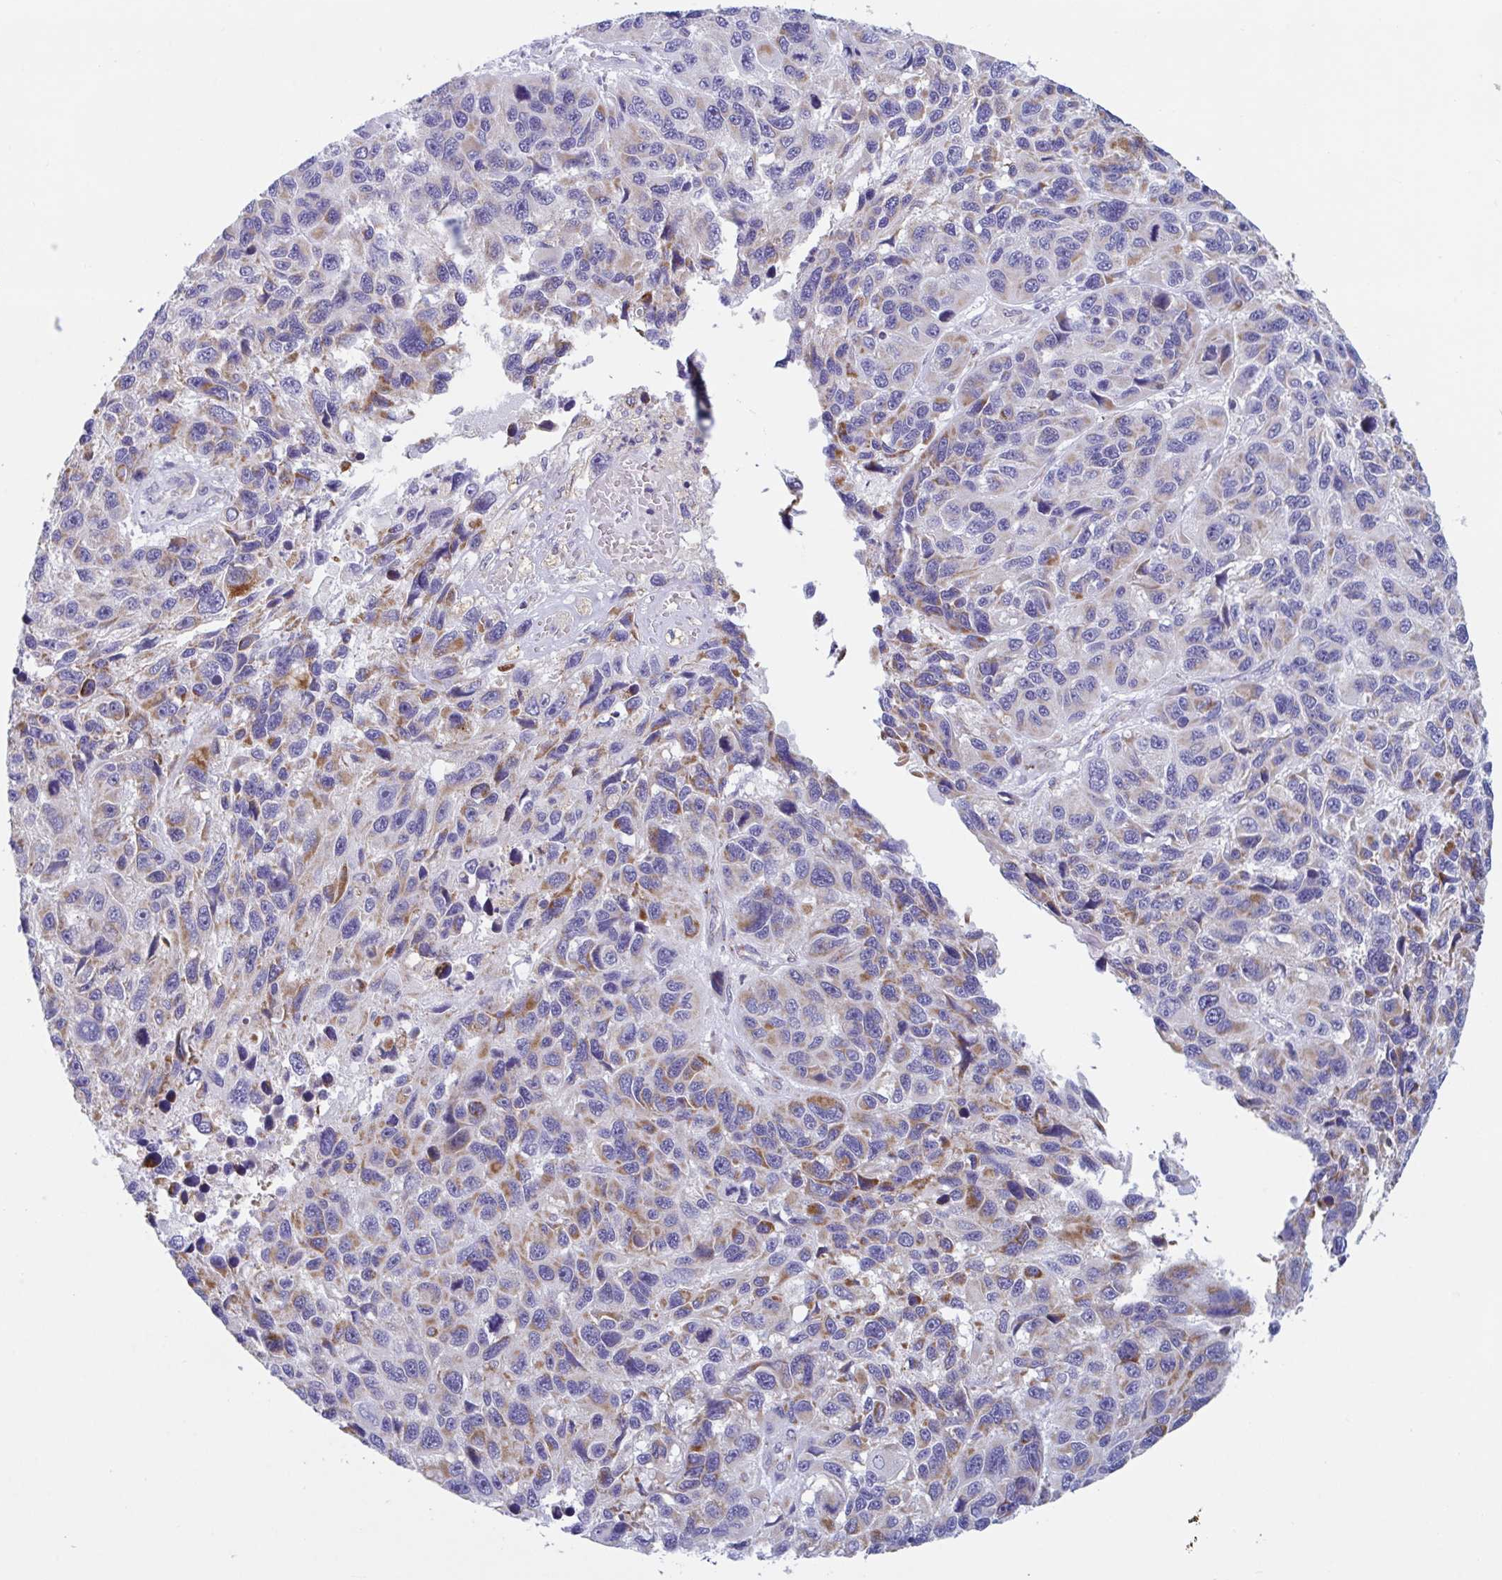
{"staining": {"intensity": "moderate", "quantity": "25%-75%", "location": "cytoplasmic/membranous"}, "tissue": "melanoma", "cell_type": "Tumor cells", "image_type": "cancer", "snomed": [{"axis": "morphology", "description": "Malignant melanoma, NOS"}, {"axis": "topography", "description": "Skin"}], "caption": "Immunohistochemistry (IHC) (DAB) staining of melanoma demonstrates moderate cytoplasmic/membranous protein expression in approximately 25%-75% of tumor cells.", "gene": "BCAT2", "patient": {"sex": "male", "age": 53}}